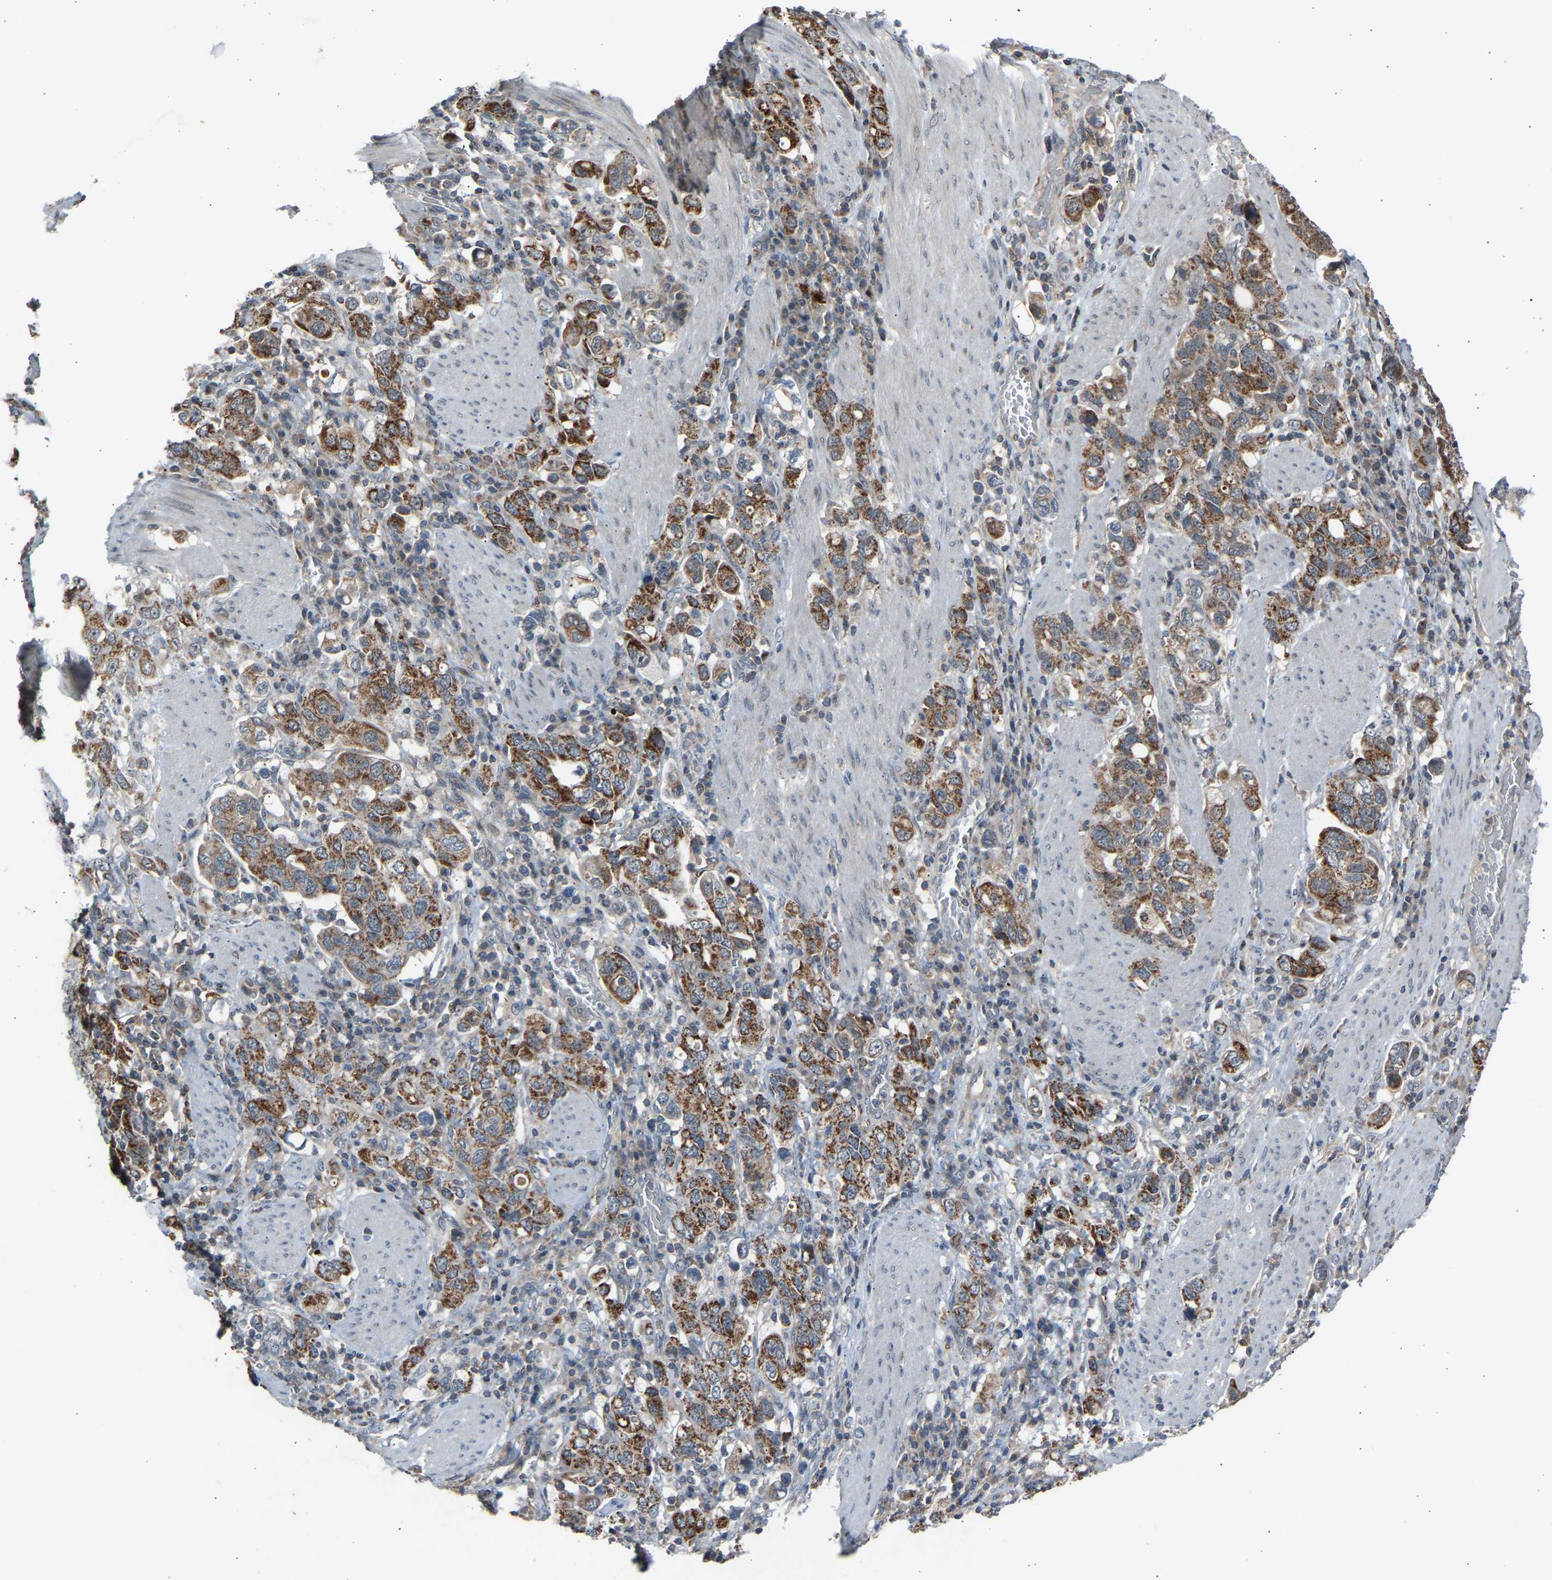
{"staining": {"intensity": "moderate", "quantity": ">75%", "location": "cytoplasmic/membranous"}, "tissue": "stomach cancer", "cell_type": "Tumor cells", "image_type": "cancer", "snomed": [{"axis": "morphology", "description": "Adenocarcinoma, NOS"}, {"axis": "topography", "description": "Stomach, upper"}], "caption": "DAB (3,3'-diaminobenzidine) immunohistochemical staining of human stomach adenocarcinoma shows moderate cytoplasmic/membranous protein staining in approximately >75% of tumor cells.", "gene": "SLIRP", "patient": {"sex": "male", "age": 62}}